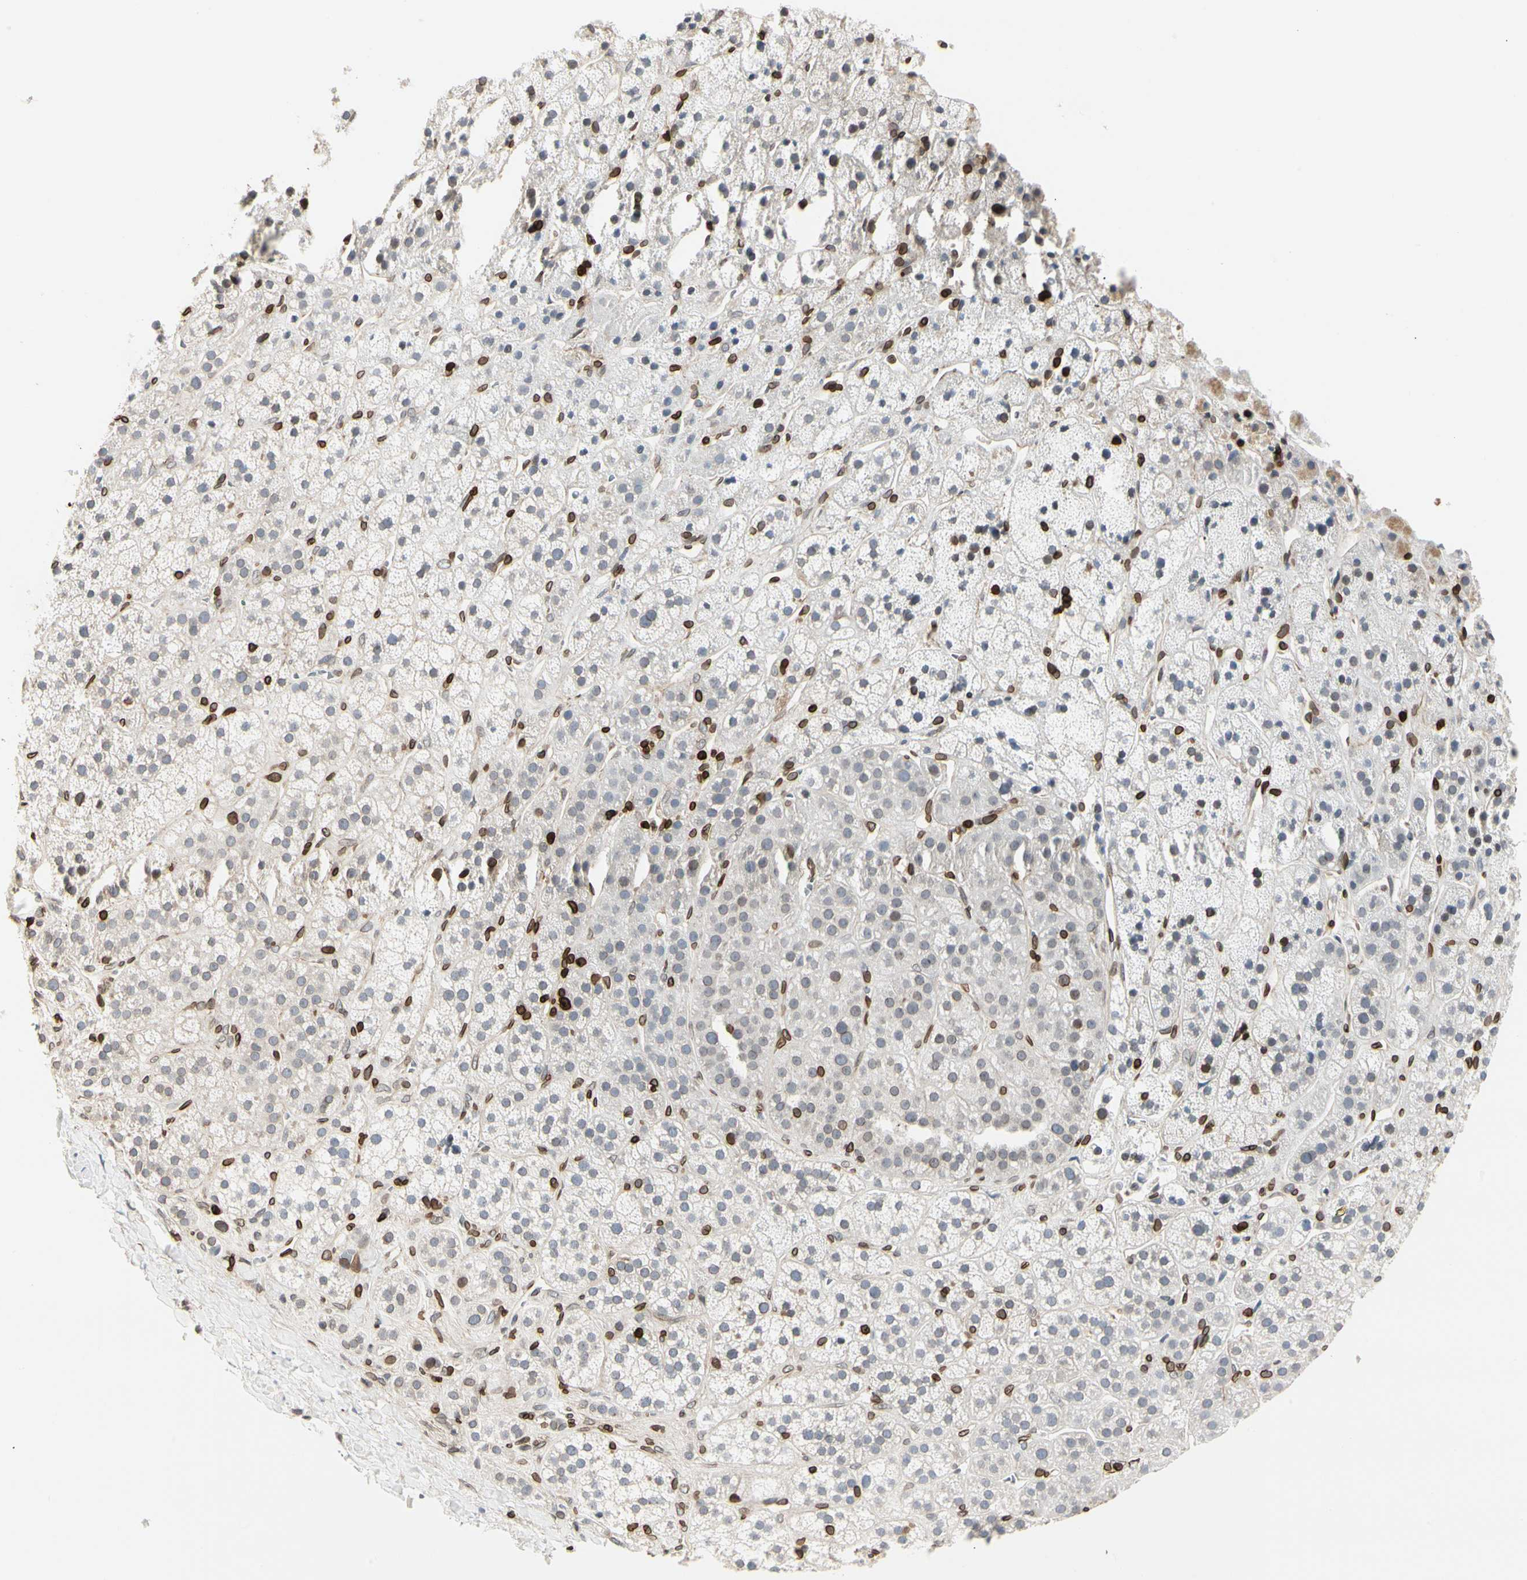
{"staining": {"intensity": "negative", "quantity": "none", "location": "none"}, "tissue": "adrenal gland", "cell_type": "Glandular cells", "image_type": "normal", "snomed": [{"axis": "morphology", "description": "Normal tissue, NOS"}, {"axis": "topography", "description": "Adrenal gland"}], "caption": "Glandular cells show no significant staining in benign adrenal gland. The staining is performed using DAB brown chromogen with nuclei counter-stained in using hematoxylin.", "gene": "TMPO", "patient": {"sex": "male", "age": 56}}